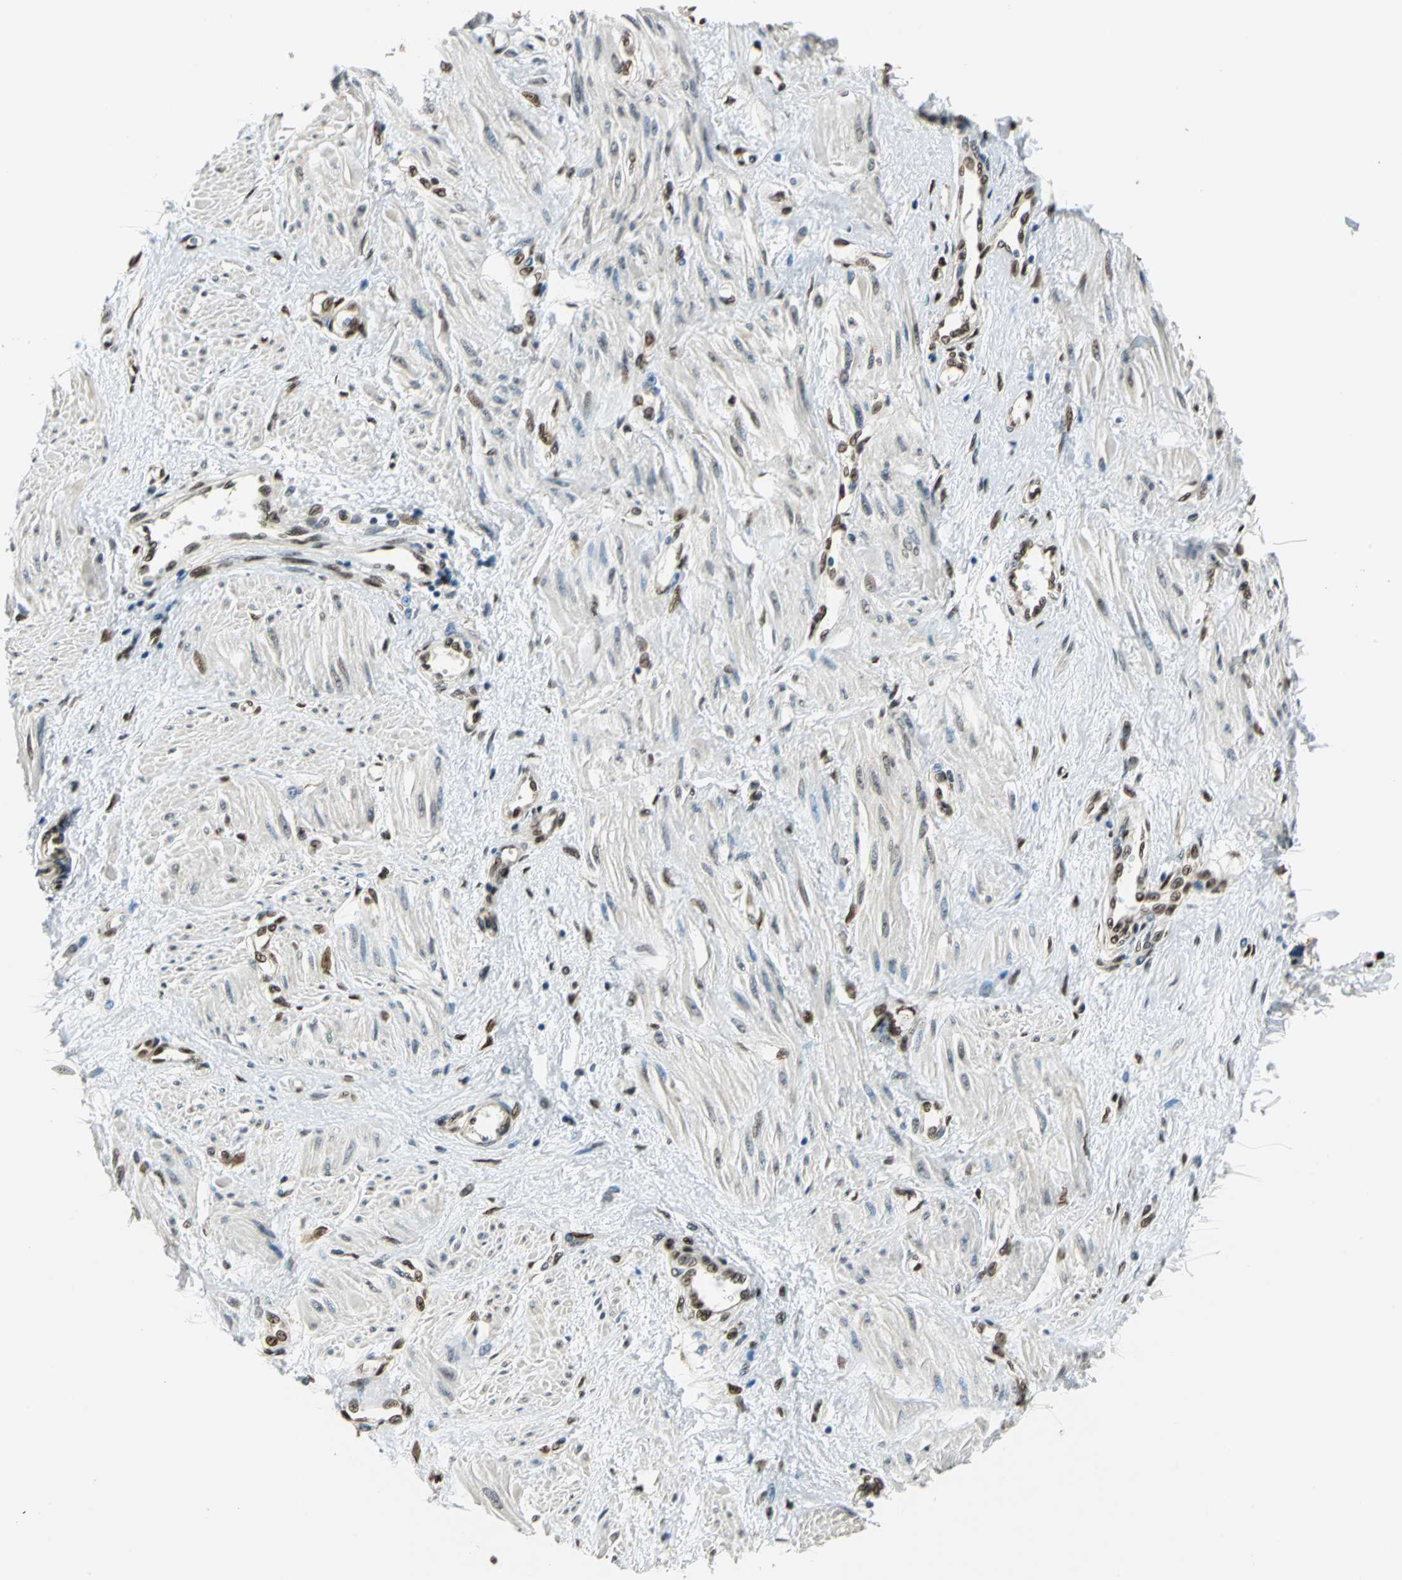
{"staining": {"intensity": "strong", "quantity": ">75%", "location": "nuclear"}, "tissue": "smooth muscle", "cell_type": "Smooth muscle cells", "image_type": "normal", "snomed": [{"axis": "morphology", "description": "Normal tissue, NOS"}, {"axis": "topography", "description": "Smooth muscle"}, {"axis": "topography", "description": "Uterus"}], "caption": "The micrograph demonstrates a brown stain indicating the presence of a protein in the nuclear of smooth muscle cells in smooth muscle. (brown staining indicates protein expression, while blue staining denotes nuclei).", "gene": "NFIA", "patient": {"sex": "female", "age": 39}}